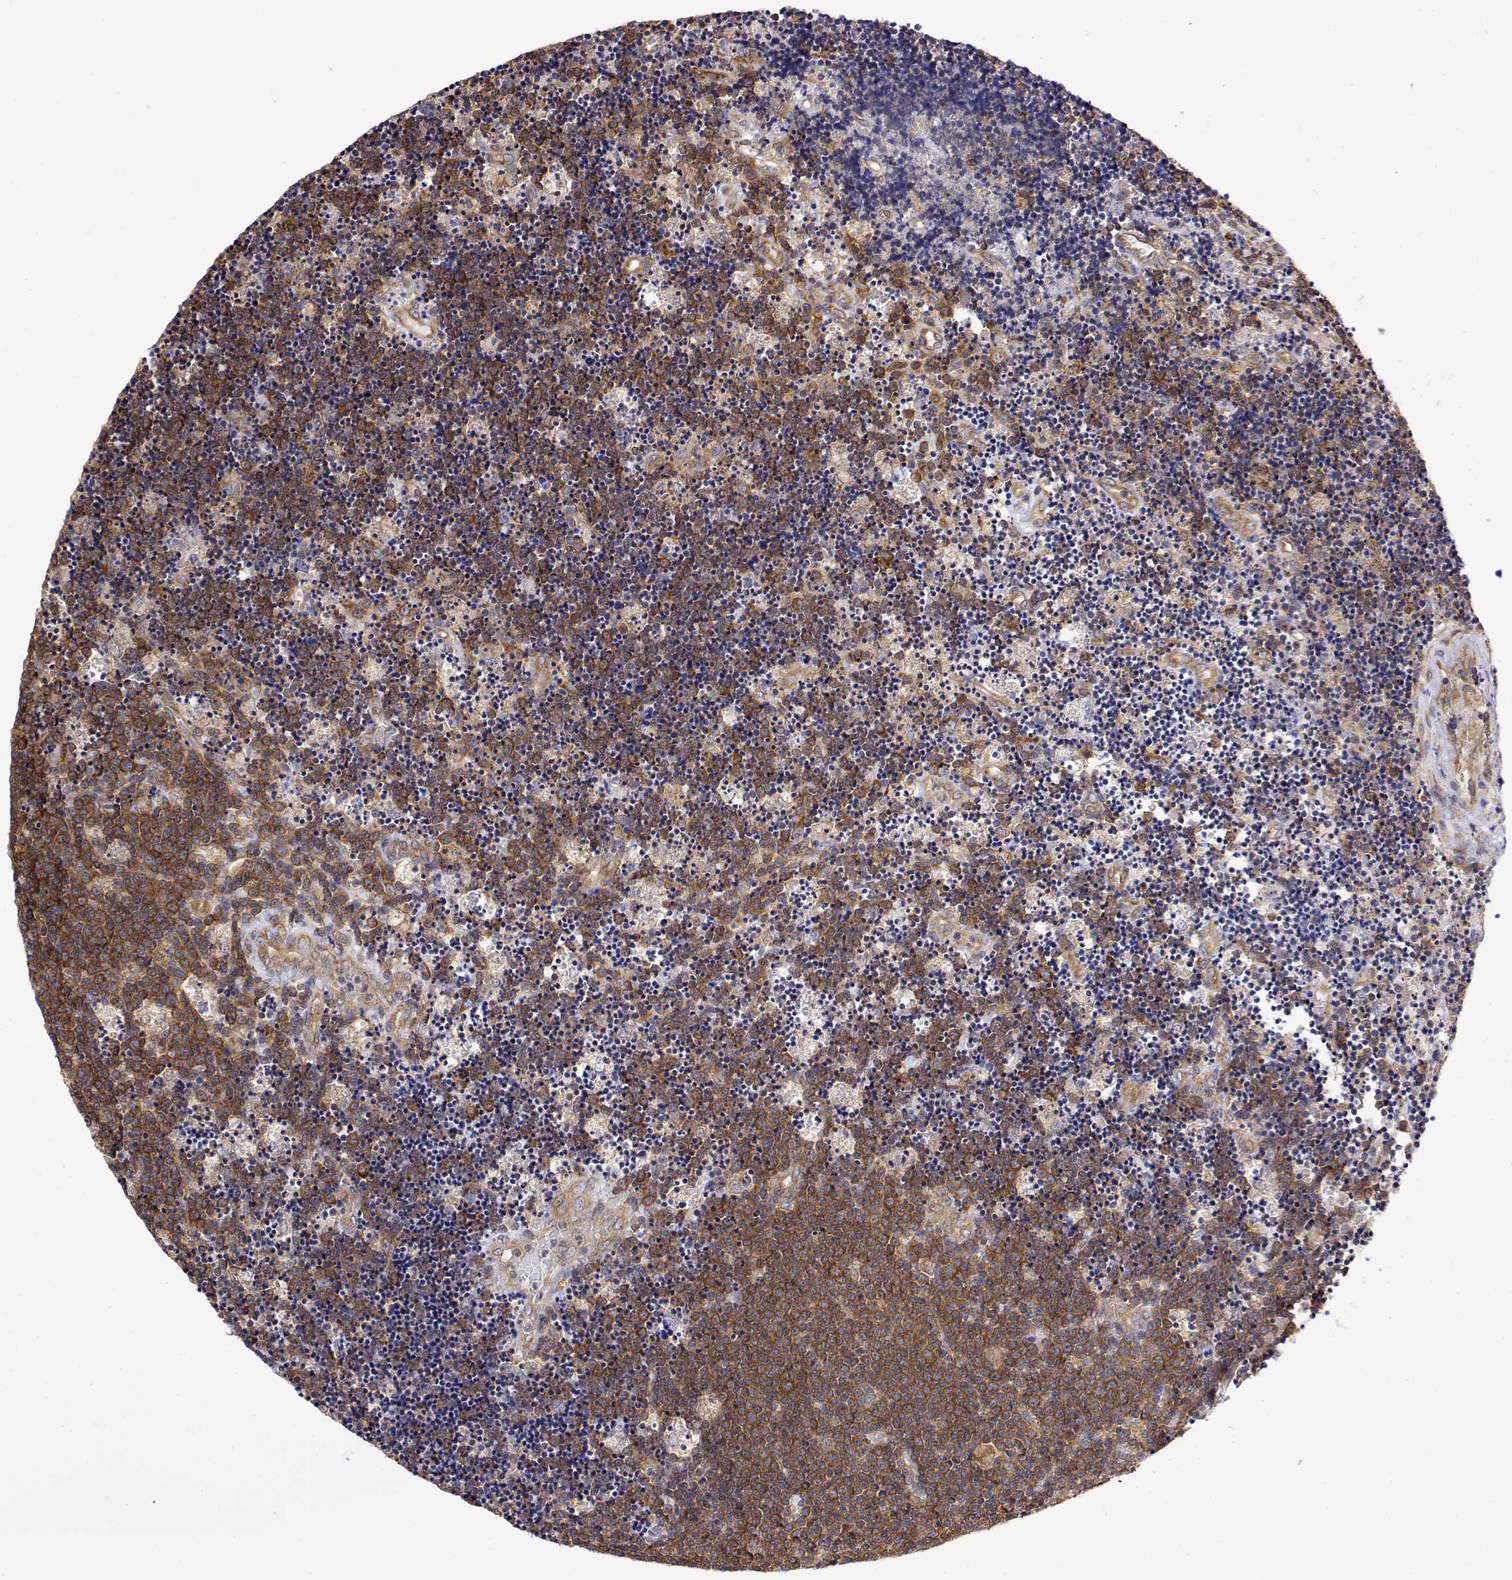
{"staining": {"intensity": "strong", "quantity": ">75%", "location": "cytoplasmic/membranous"}, "tissue": "lymphoma", "cell_type": "Tumor cells", "image_type": "cancer", "snomed": [{"axis": "morphology", "description": "Malignant lymphoma, non-Hodgkin's type, Low grade"}, {"axis": "topography", "description": "Brain"}], "caption": "Tumor cells exhibit strong cytoplasmic/membranous staining in about >75% of cells in malignant lymphoma, non-Hodgkin's type (low-grade). The protein is shown in brown color, while the nuclei are stained blue.", "gene": "EEF1G", "patient": {"sex": "female", "age": 66}}